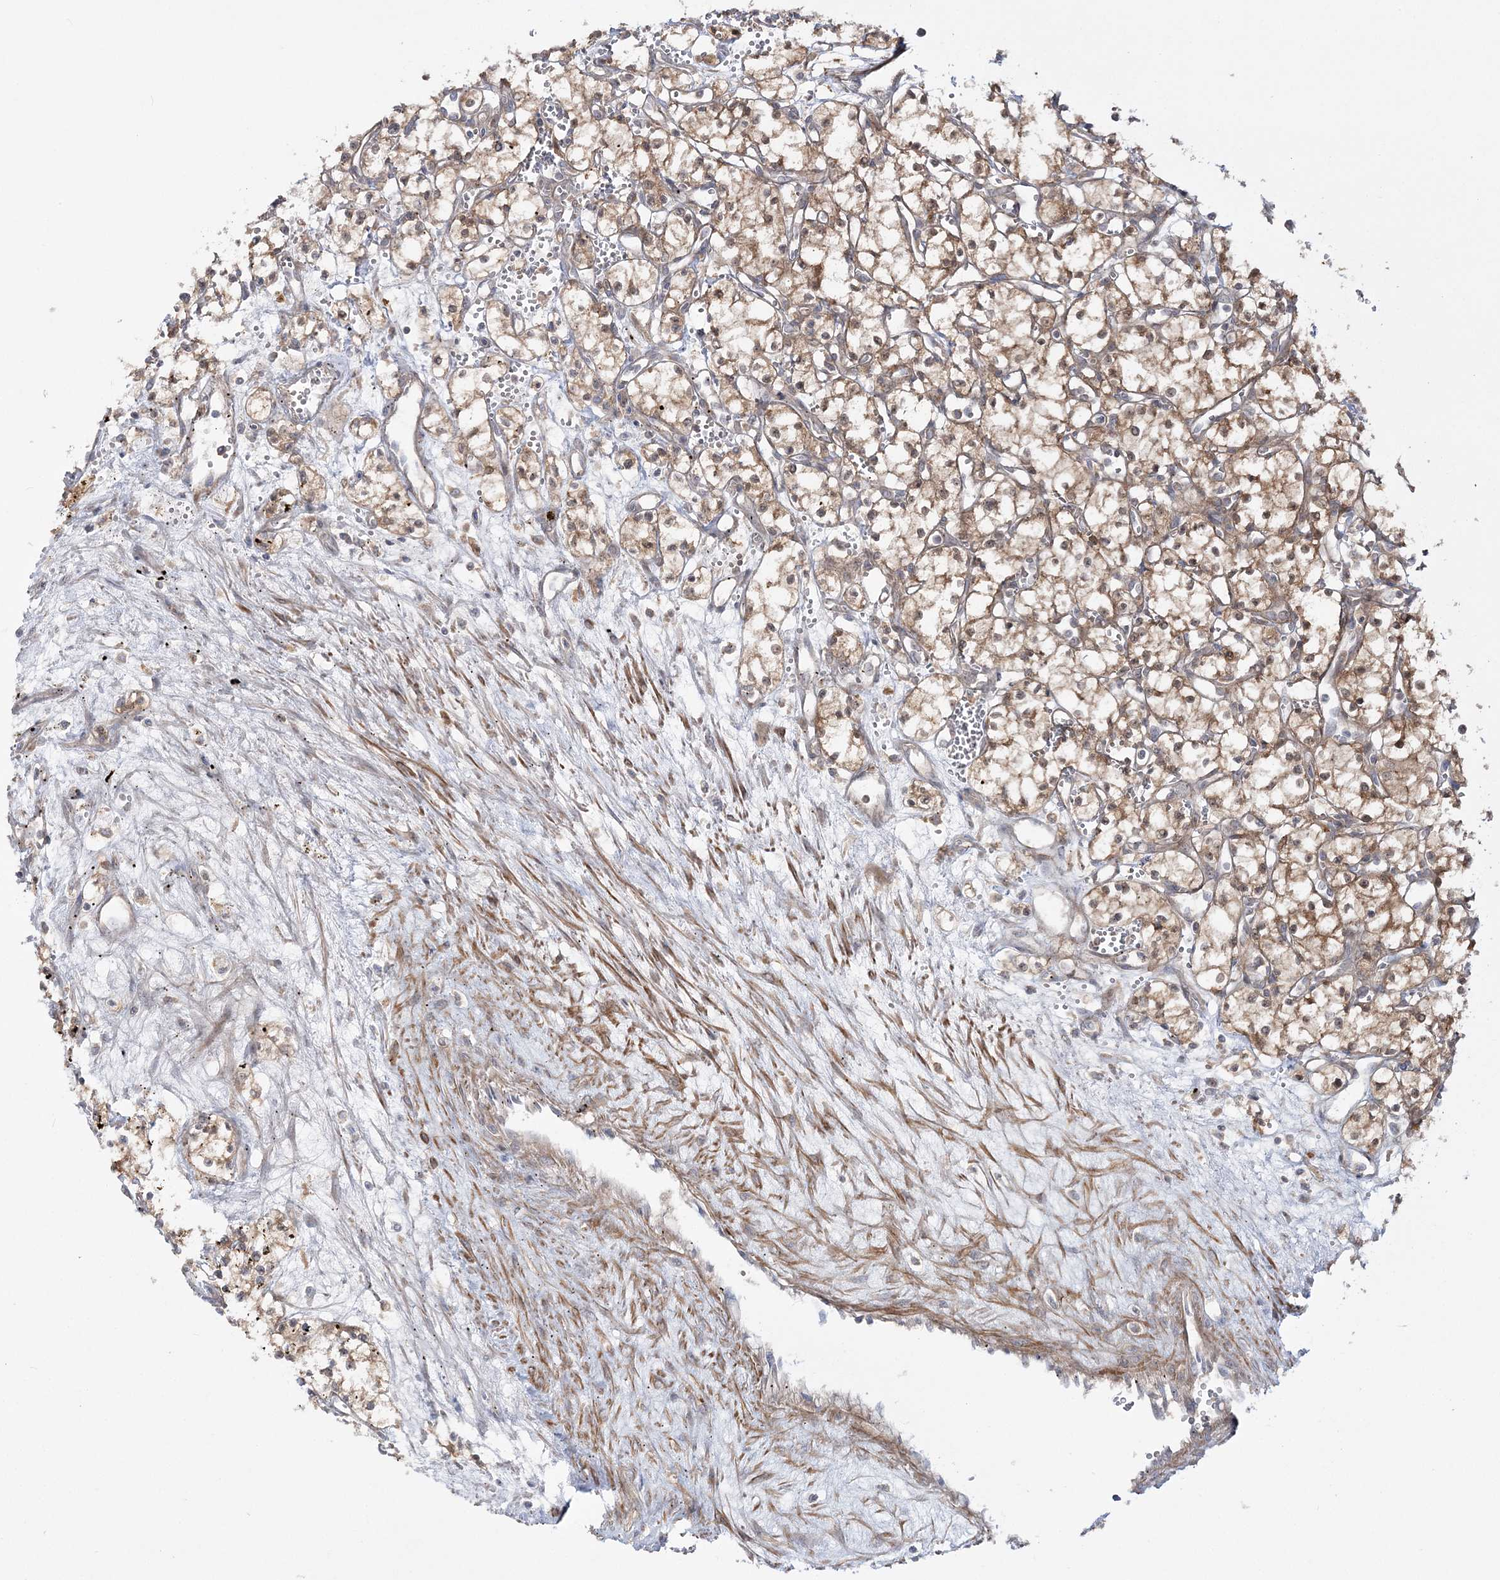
{"staining": {"intensity": "moderate", "quantity": ">75%", "location": "cytoplasmic/membranous"}, "tissue": "renal cancer", "cell_type": "Tumor cells", "image_type": "cancer", "snomed": [{"axis": "morphology", "description": "Adenocarcinoma, NOS"}, {"axis": "topography", "description": "Kidney"}], "caption": "Protein expression analysis of human renal cancer (adenocarcinoma) reveals moderate cytoplasmic/membranous positivity in about >75% of tumor cells.", "gene": "MOCS2", "patient": {"sex": "male", "age": 59}}